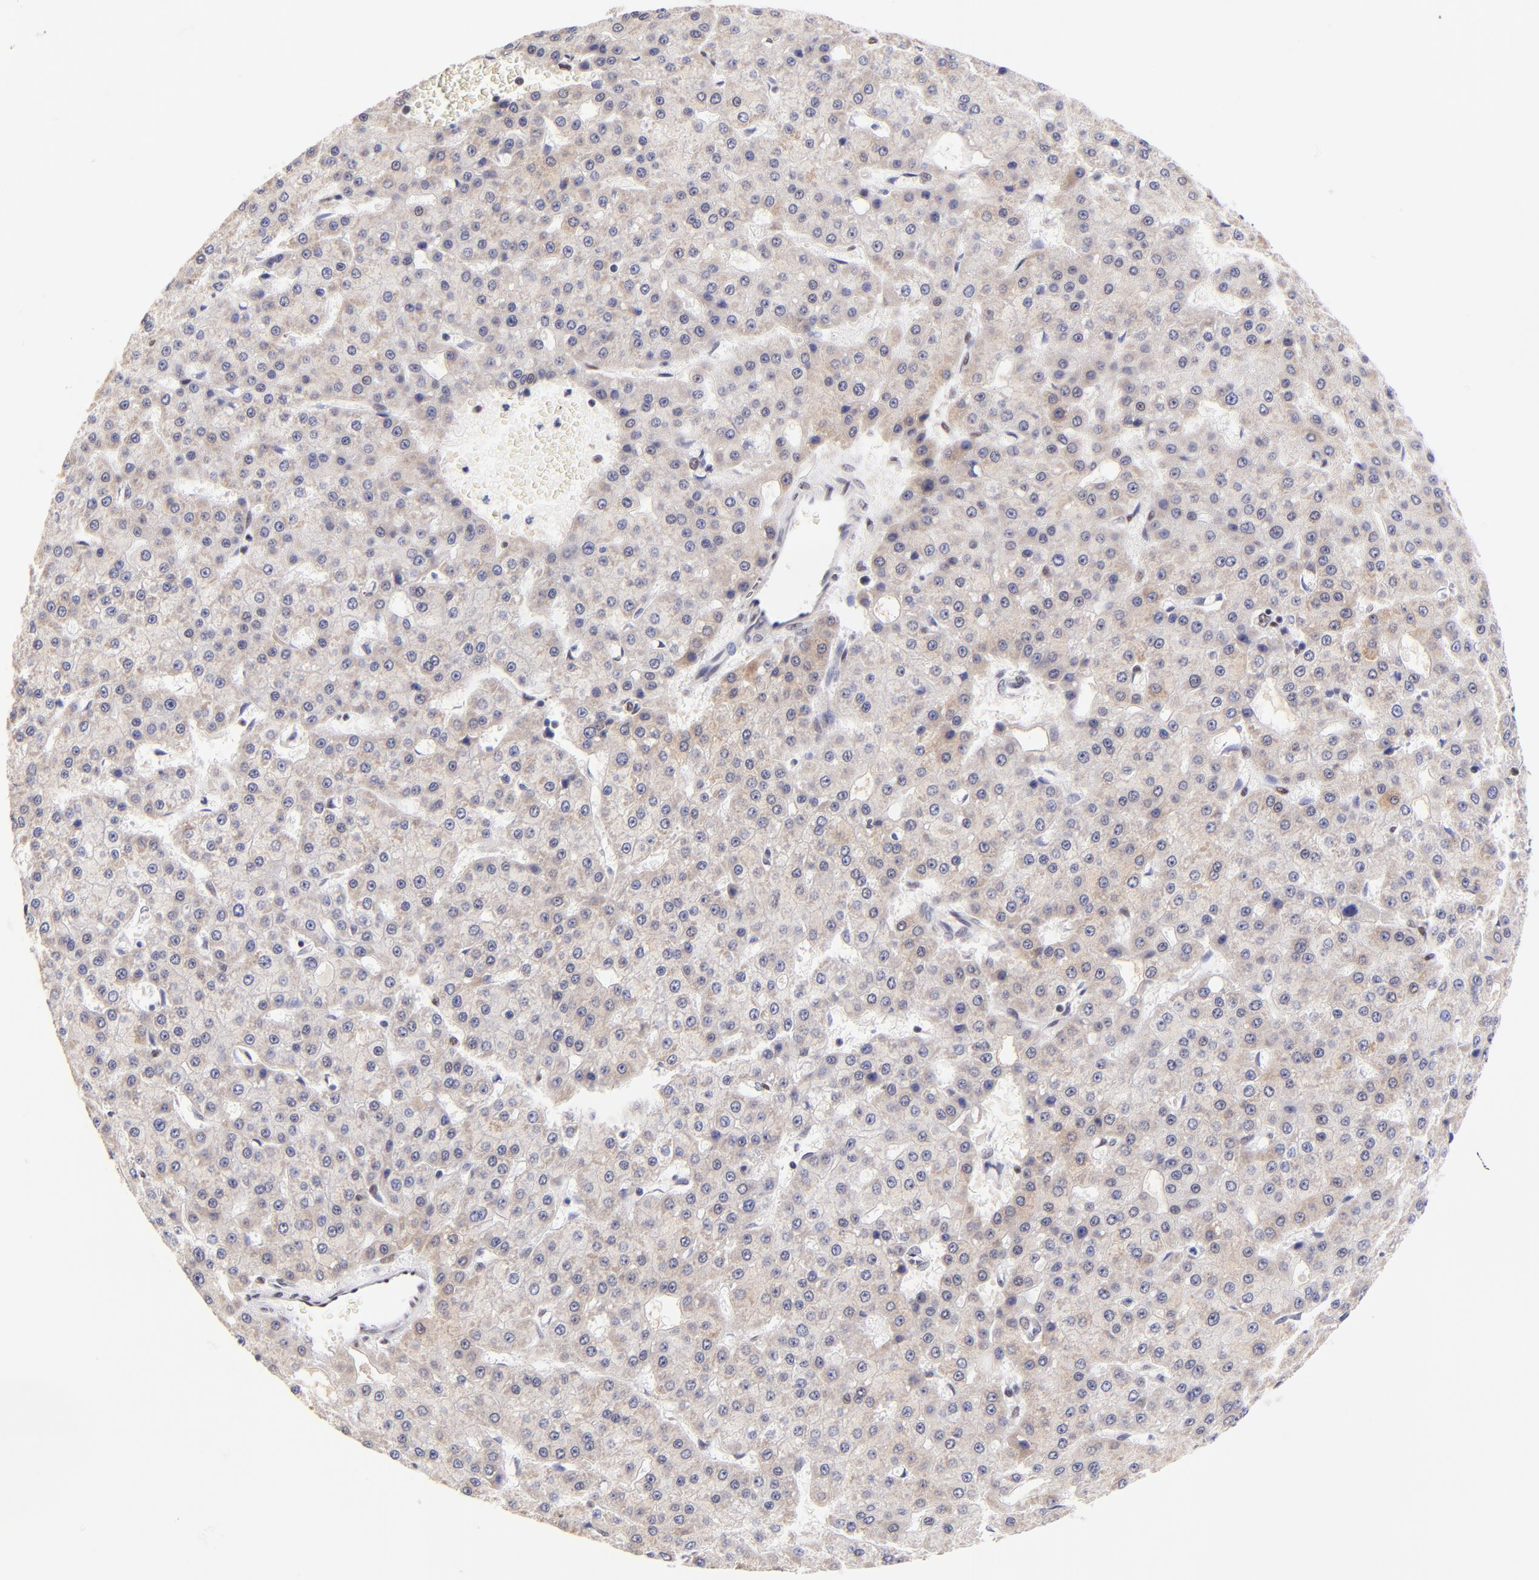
{"staining": {"intensity": "weak", "quantity": "25%-75%", "location": "nuclear"}, "tissue": "liver cancer", "cell_type": "Tumor cells", "image_type": "cancer", "snomed": [{"axis": "morphology", "description": "Carcinoma, Hepatocellular, NOS"}, {"axis": "topography", "description": "Liver"}], "caption": "Immunohistochemical staining of hepatocellular carcinoma (liver) displays low levels of weak nuclear staining in about 25%-75% of tumor cells. The staining was performed using DAB to visualize the protein expression in brown, while the nuclei were stained in blue with hematoxylin (Magnification: 20x).", "gene": "MIDEAS", "patient": {"sex": "male", "age": 47}}